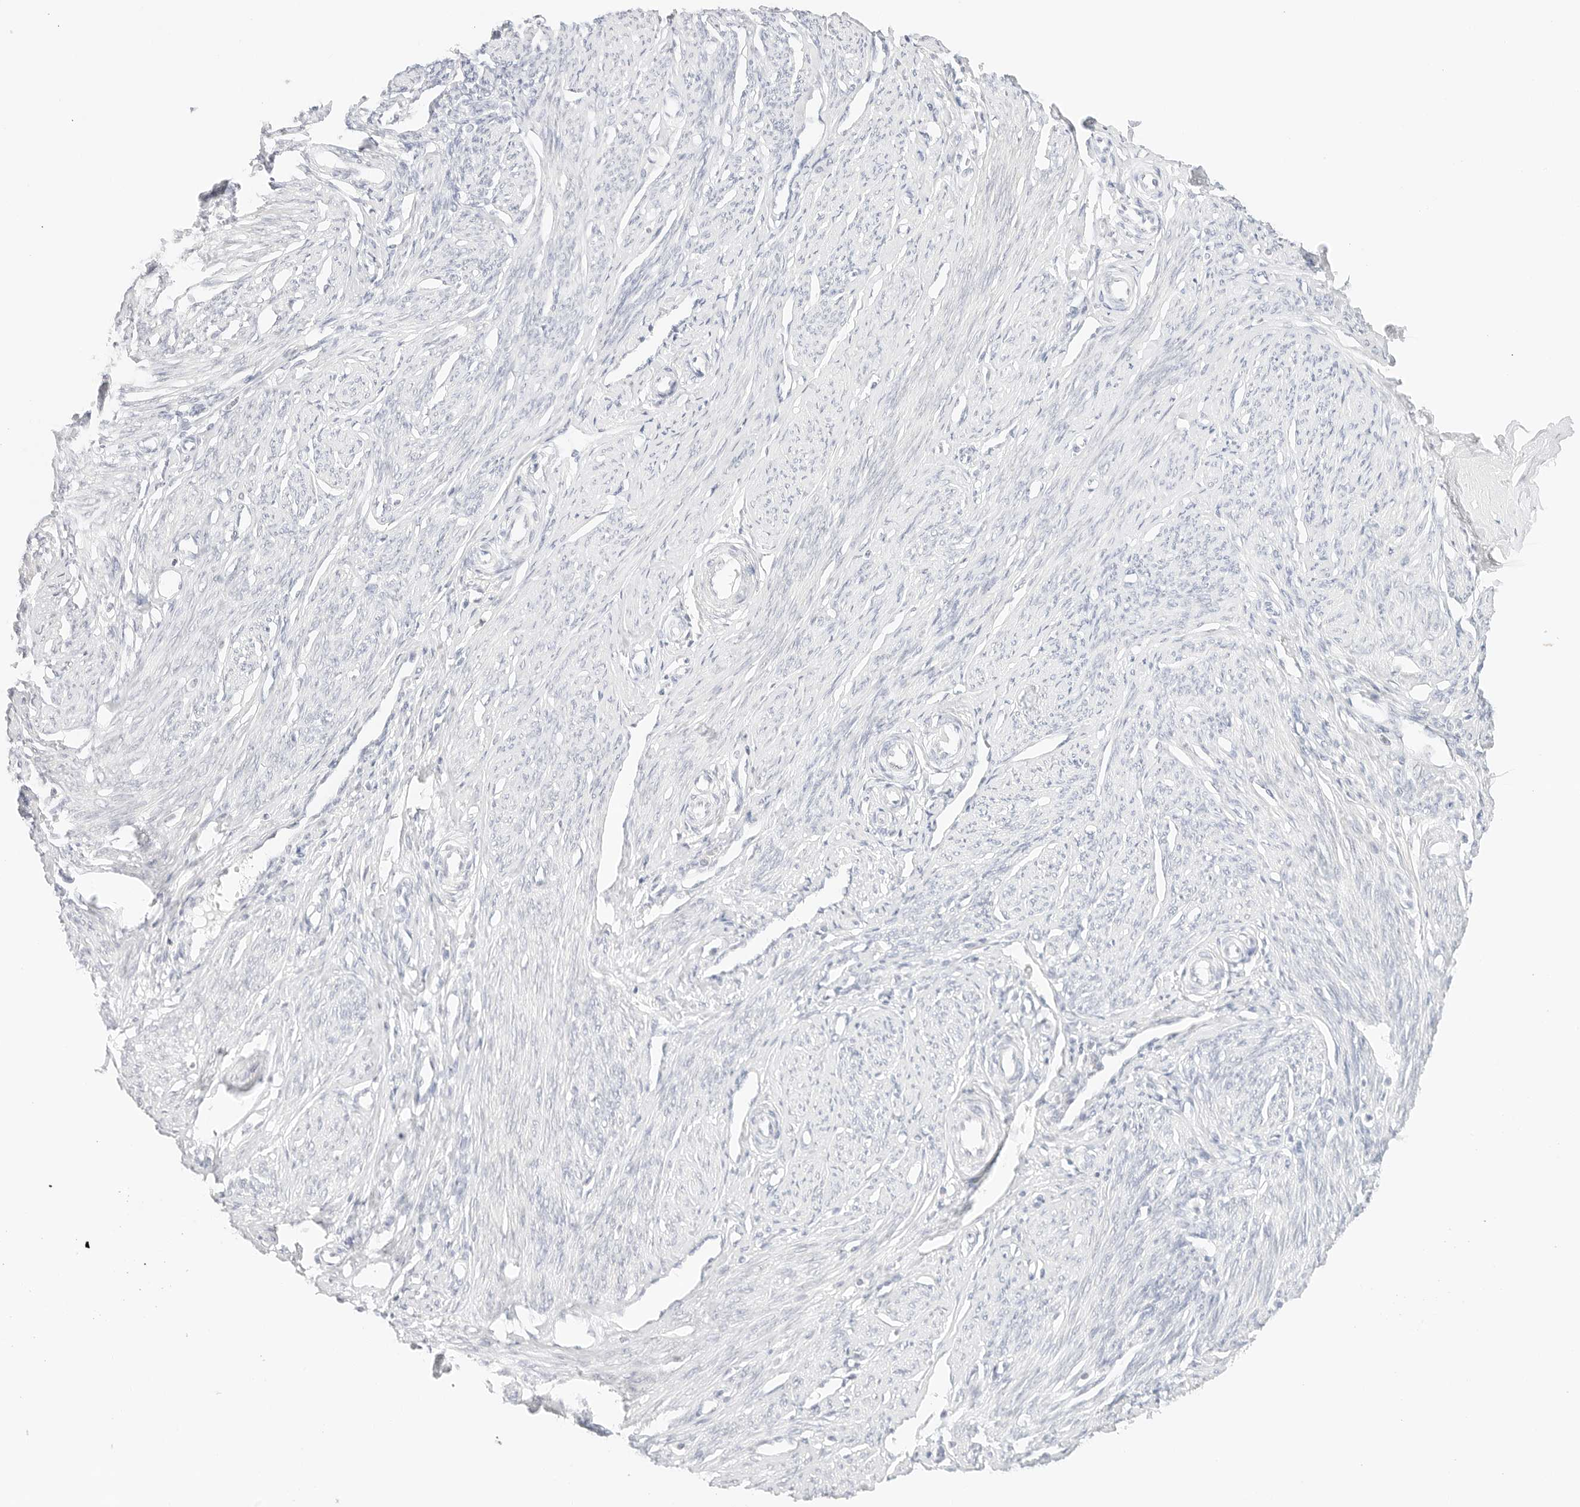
{"staining": {"intensity": "negative", "quantity": "none", "location": "none"}, "tissue": "endometrium", "cell_type": "Cells in endometrial stroma", "image_type": "normal", "snomed": [{"axis": "morphology", "description": "Normal tissue, NOS"}, {"axis": "topography", "description": "Endometrium"}], "caption": "Cells in endometrial stroma show no significant protein staining in unremarkable endometrium.", "gene": "GNAS", "patient": {"sex": "female", "age": 56}}